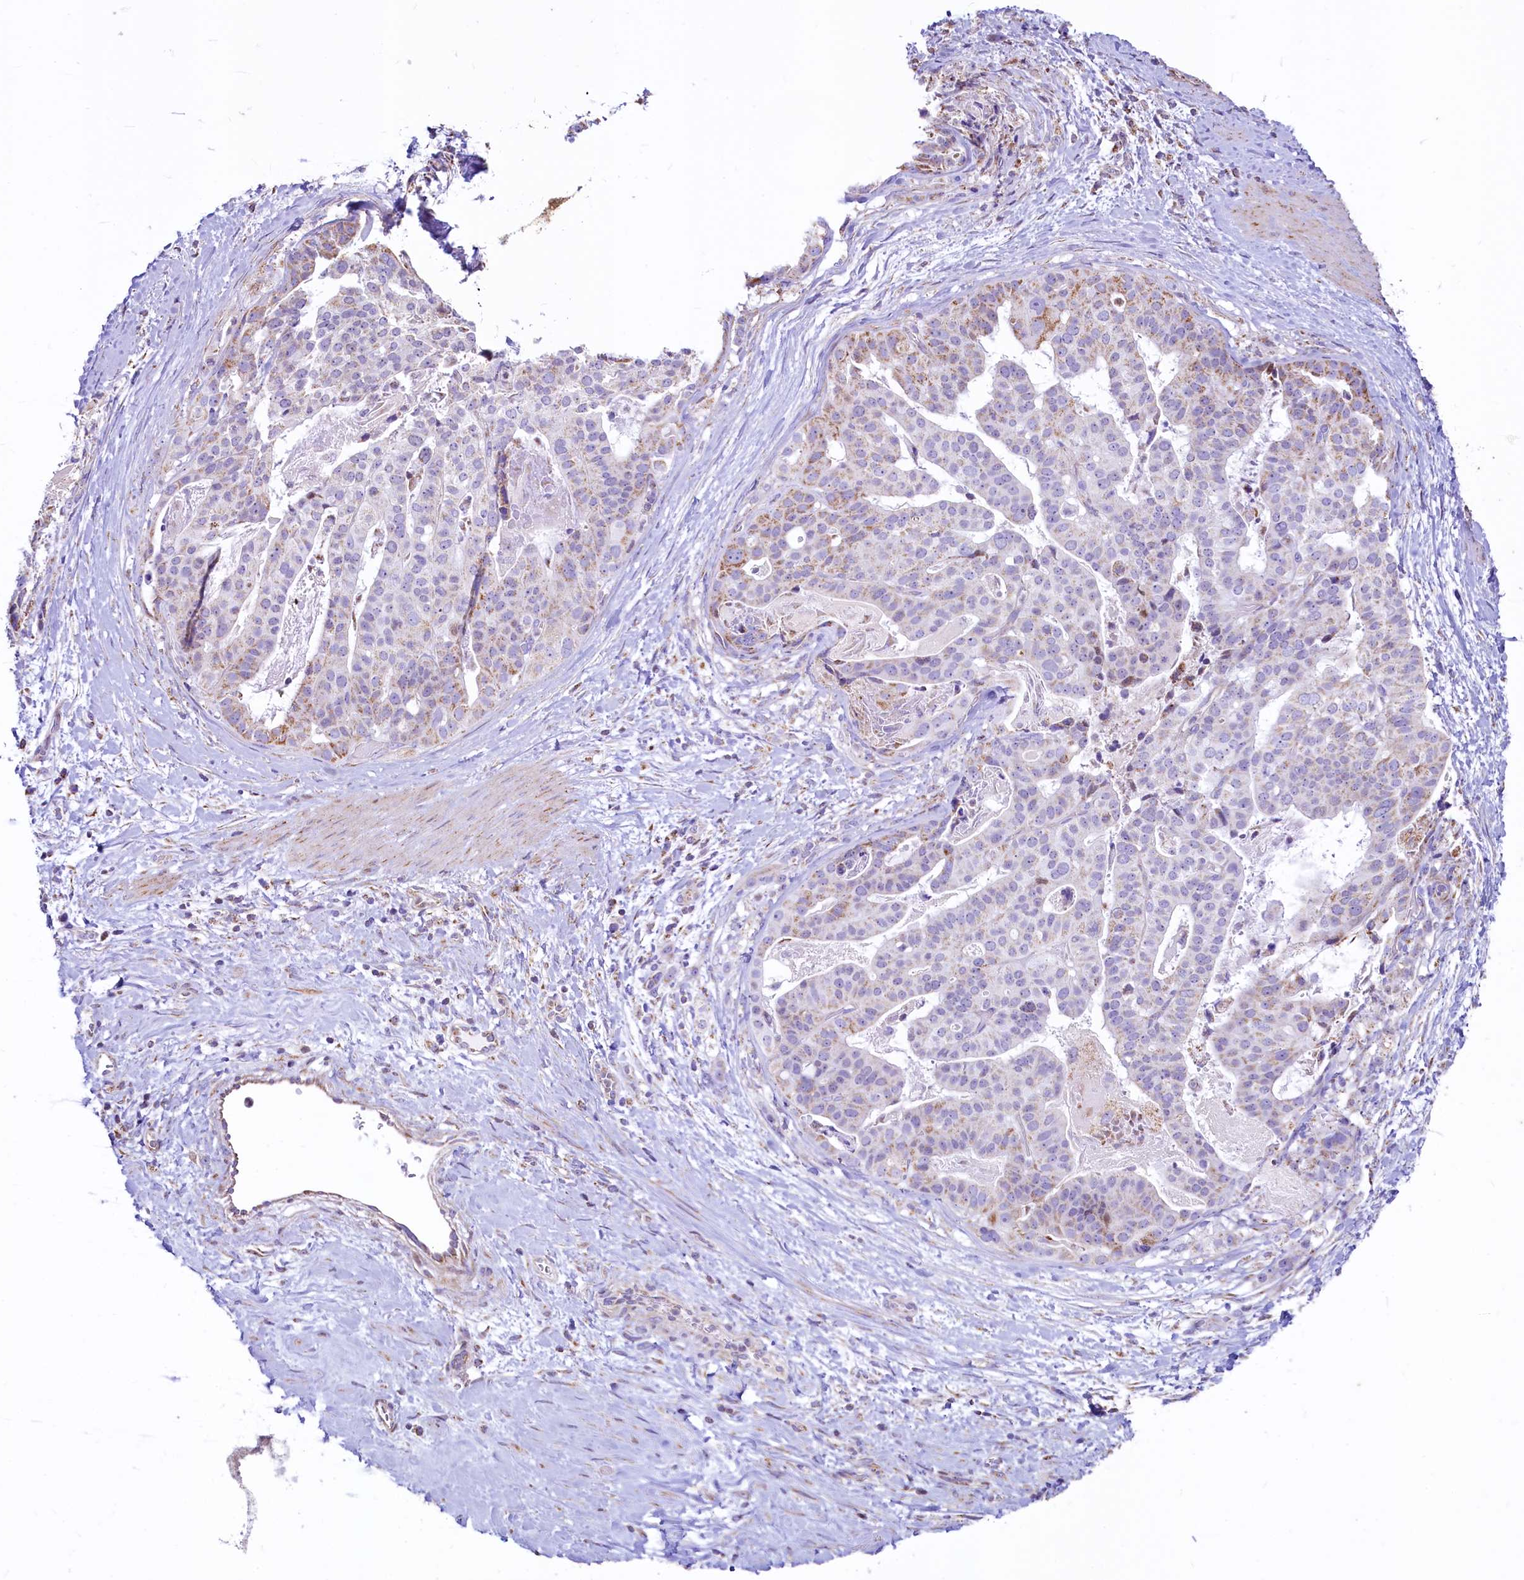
{"staining": {"intensity": "moderate", "quantity": "<25%", "location": "cytoplasmic/membranous"}, "tissue": "stomach cancer", "cell_type": "Tumor cells", "image_type": "cancer", "snomed": [{"axis": "morphology", "description": "Adenocarcinoma, NOS"}, {"axis": "topography", "description": "Stomach"}], "caption": "Immunohistochemical staining of stomach cancer (adenocarcinoma) reveals moderate cytoplasmic/membranous protein staining in approximately <25% of tumor cells.", "gene": "VWCE", "patient": {"sex": "male", "age": 48}}